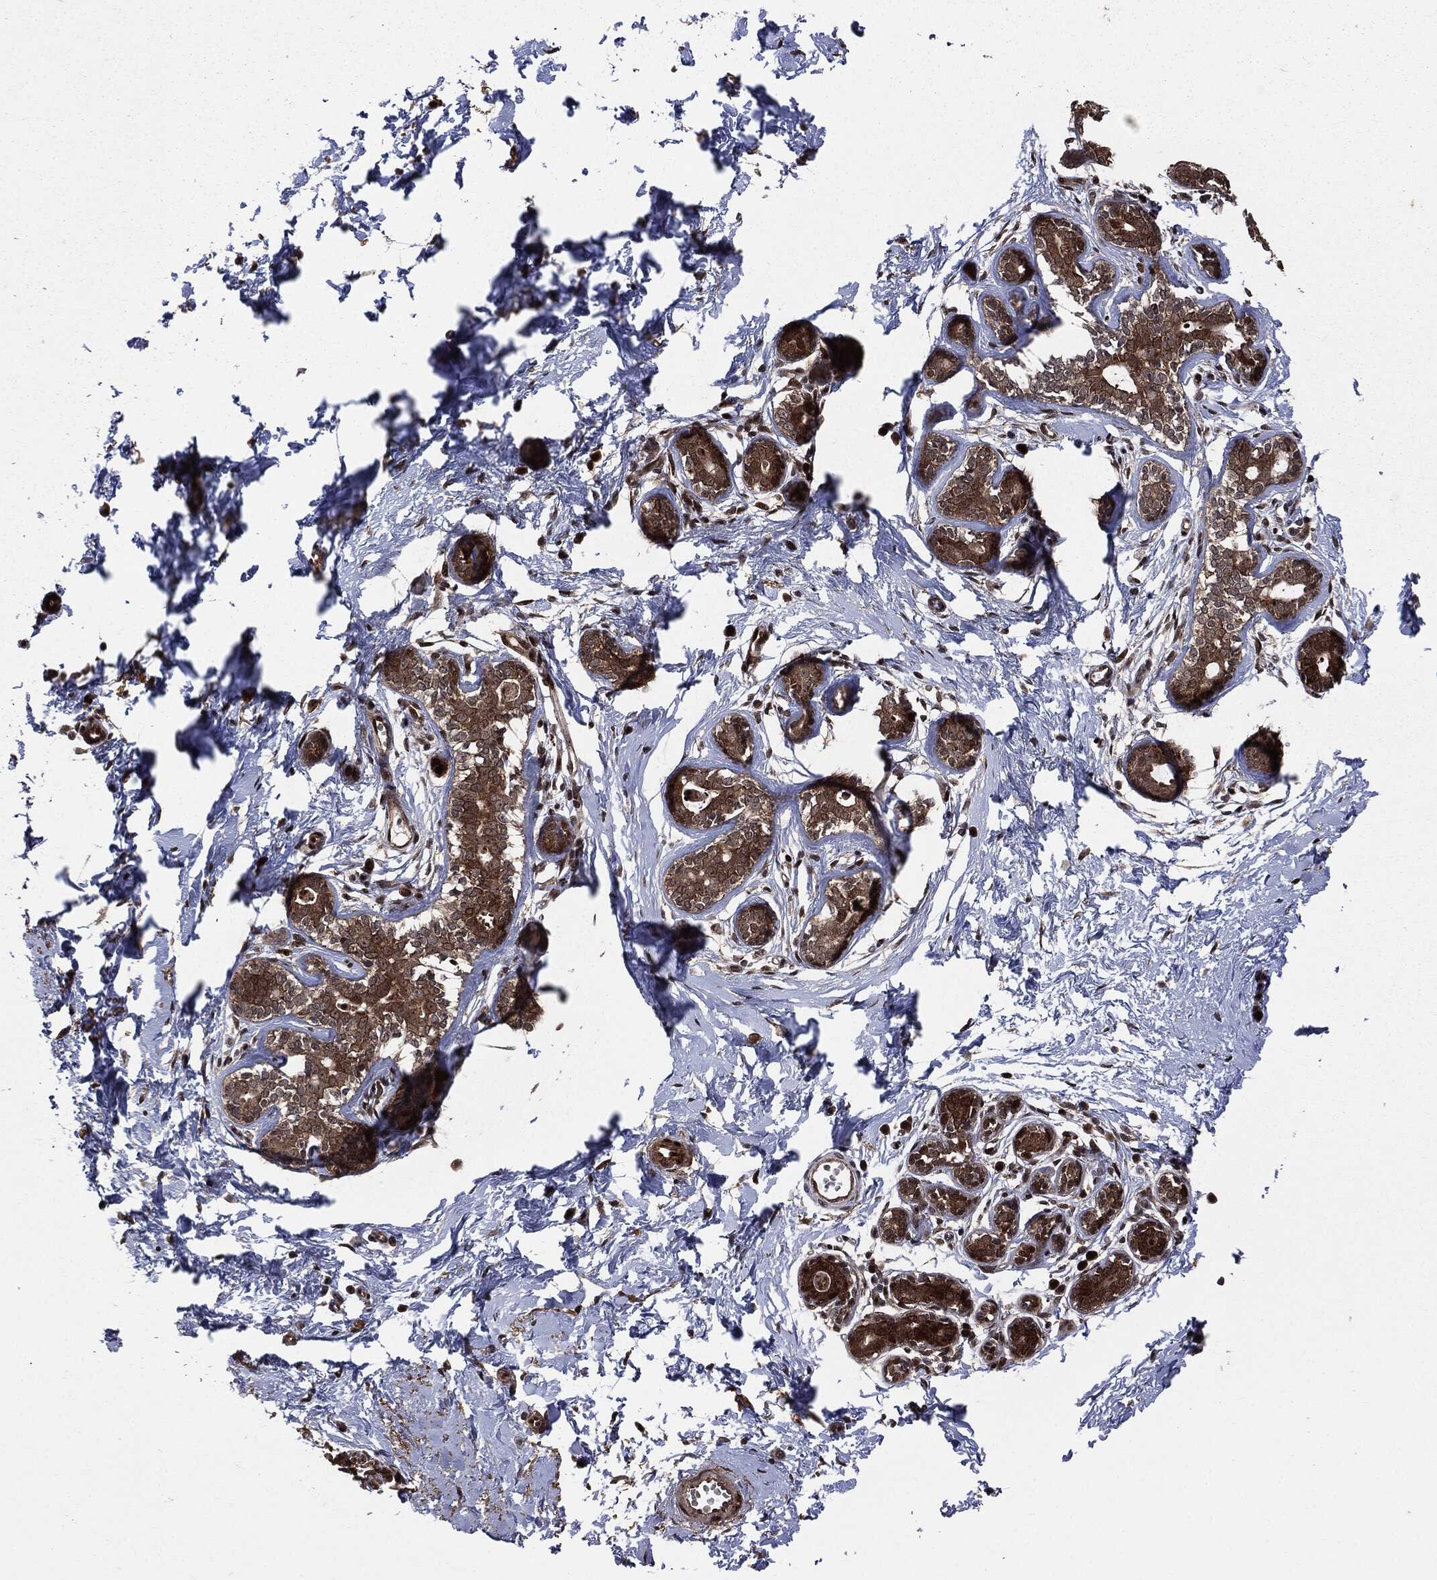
{"staining": {"intensity": "strong", "quantity": ">75%", "location": "cytoplasmic/membranous,nuclear"}, "tissue": "breast", "cell_type": "Glandular cells", "image_type": "normal", "snomed": [{"axis": "morphology", "description": "Normal tissue, NOS"}, {"axis": "topography", "description": "Breast"}], "caption": "Breast stained with a brown dye reveals strong cytoplasmic/membranous,nuclear positive expression in approximately >75% of glandular cells.", "gene": "SMAD4", "patient": {"sex": "female", "age": 37}}